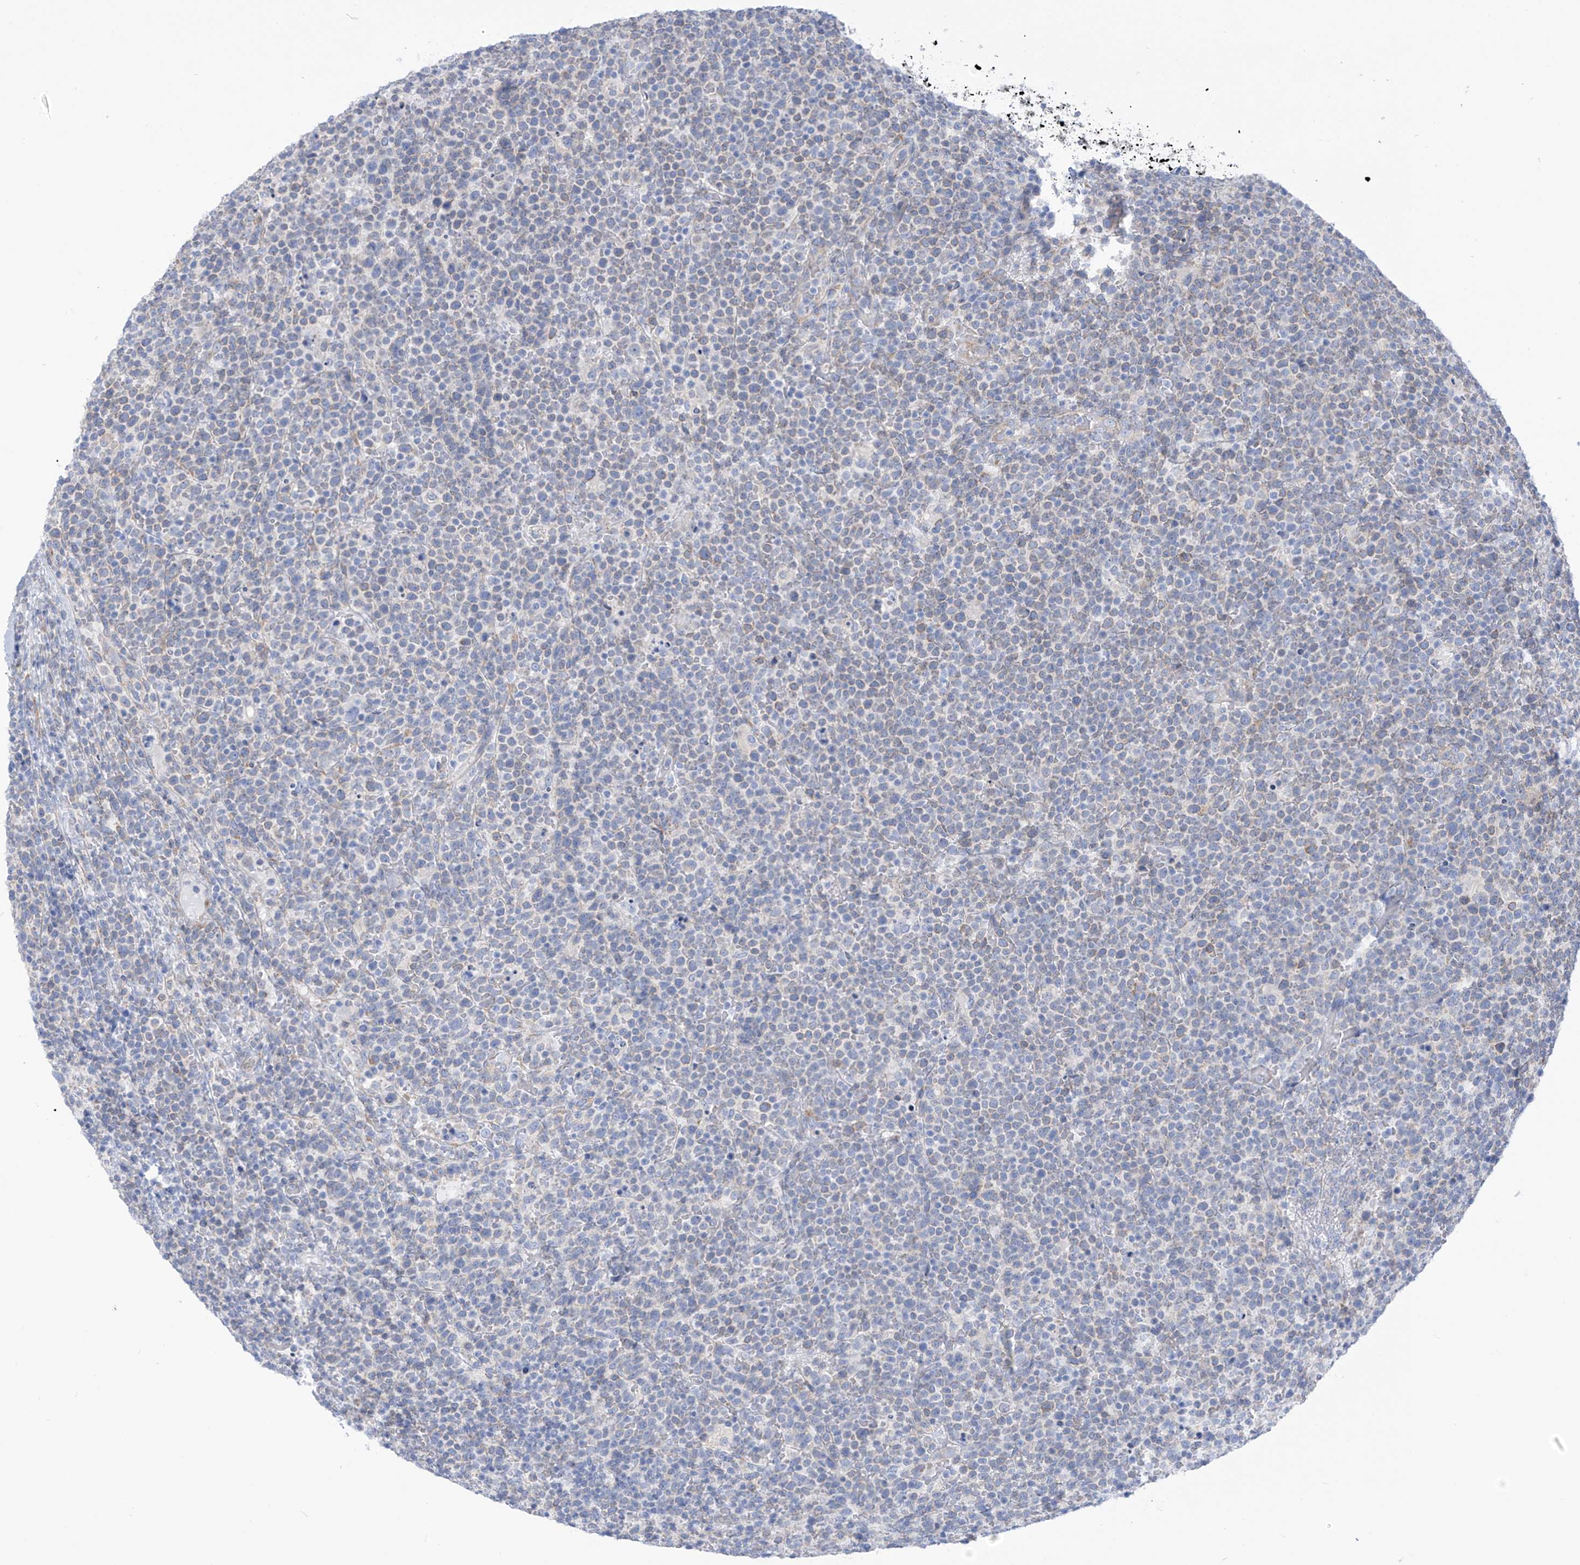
{"staining": {"intensity": "negative", "quantity": "none", "location": "none"}, "tissue": "lymphoma", "cell_type": "Tumor cells", "image_type": "cancer", "snomed": [{"axis": "morphology", "description": "Malignant lymphoma, non-Hodgkin's type, High grade"}, {"axis": "topography", "description": "Lymph node"}], "caption": "Tumor cells show no significant positivity in malignant lymphoma, non-Hodgkin's type (high-grade).", "gene": "RCN2", "patient": {"sex": "male", "age": 61}}